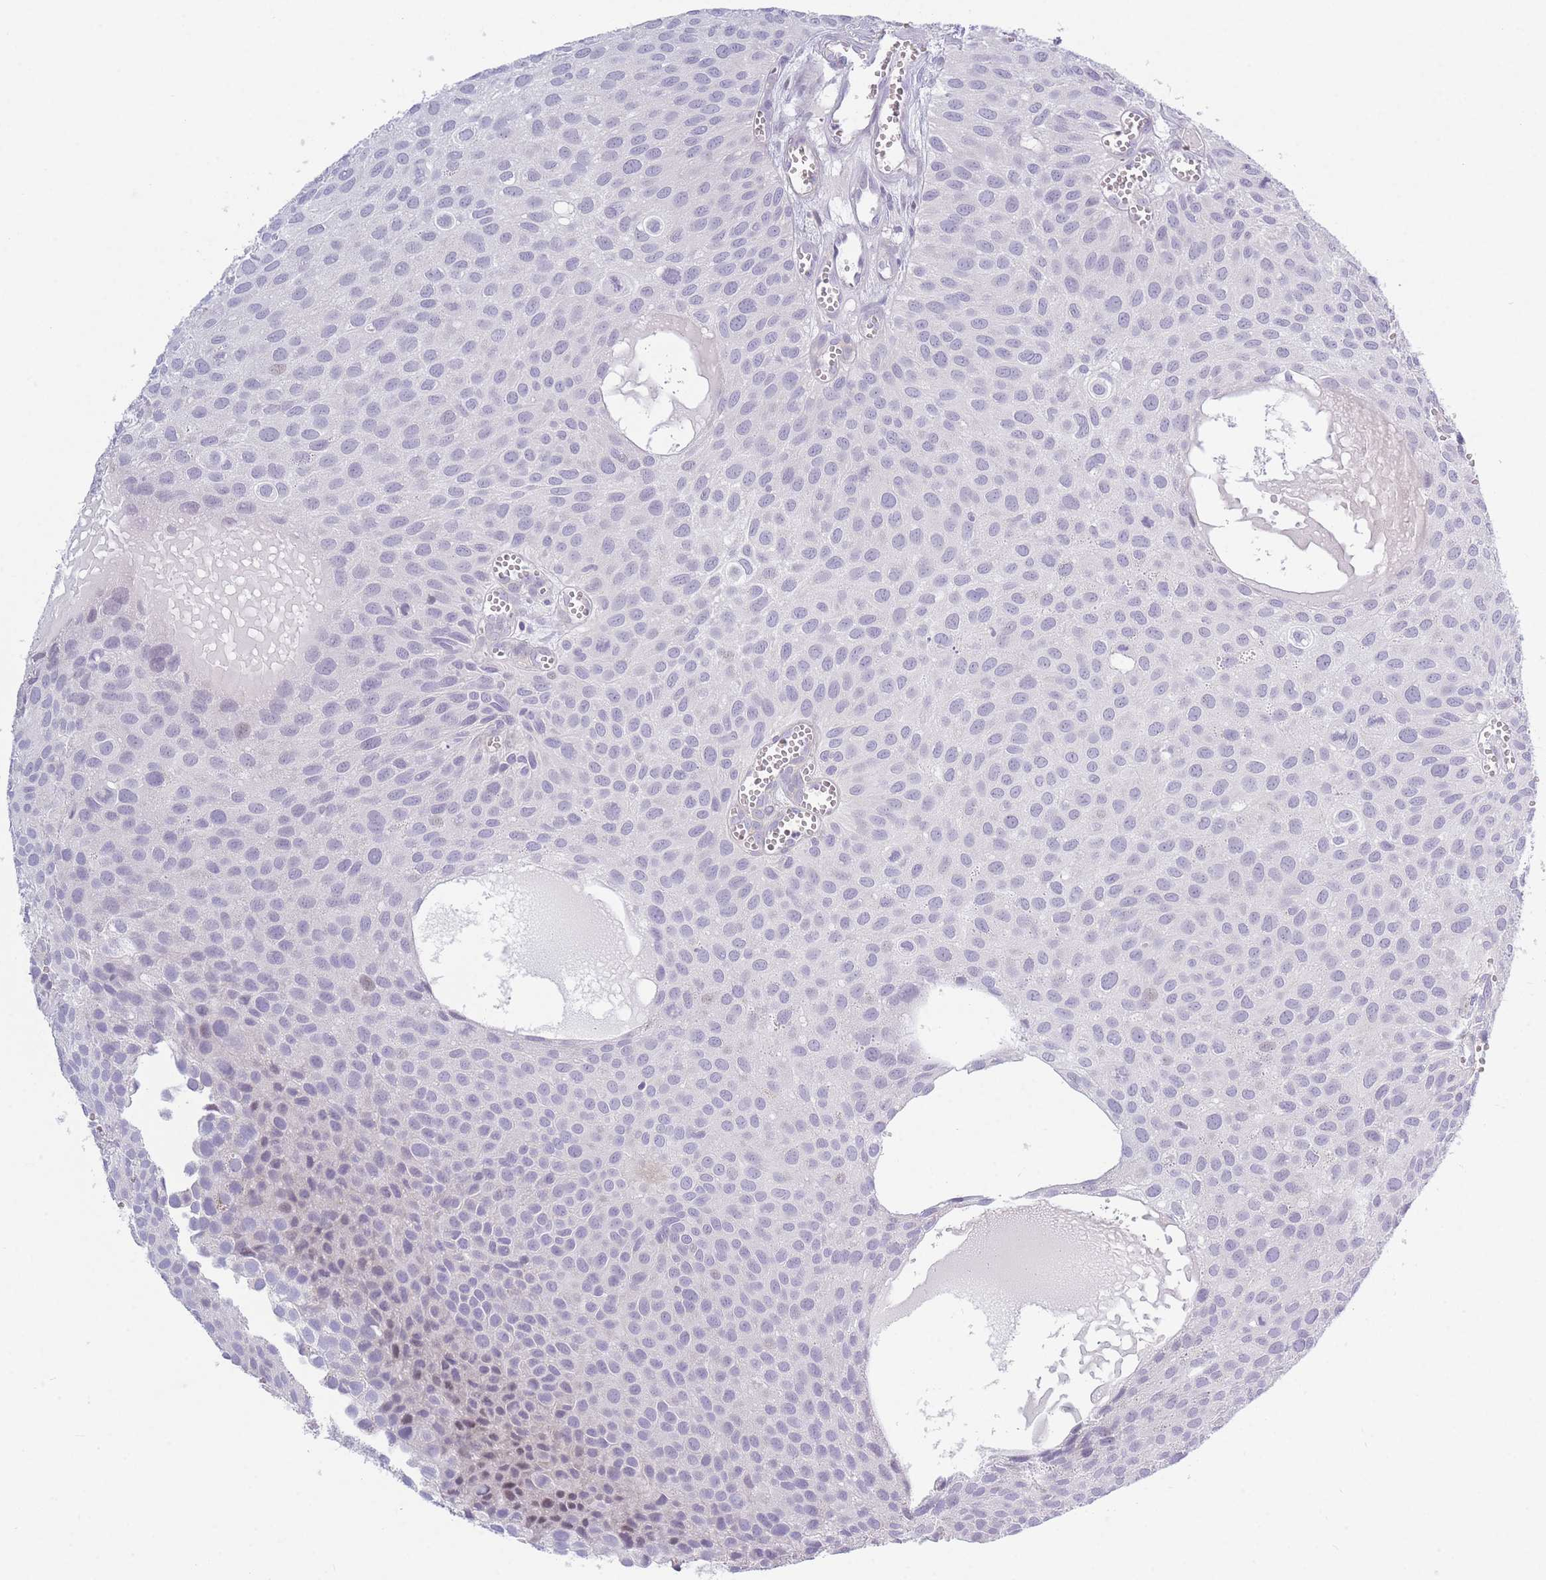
{"staining": {"intensity": "negative", "quantity": "none", "location": "none"}, "tissue": "urothelial cancer", "cell_type": "Tumor cells", "image_type": "cancer", "snomed": [{"axis": "morphology", "description": "Urothelial carcinoma, Low grade"}, {"axis": "topography", "description": "Urinary bladder"}], "caption": "Immunohistochemical staining of low-grade urothelial carcinoma shows no significant staining in tumor cells.", "gene": "PLEKHG2", "patient": {"sex": "male", "age": 88}}